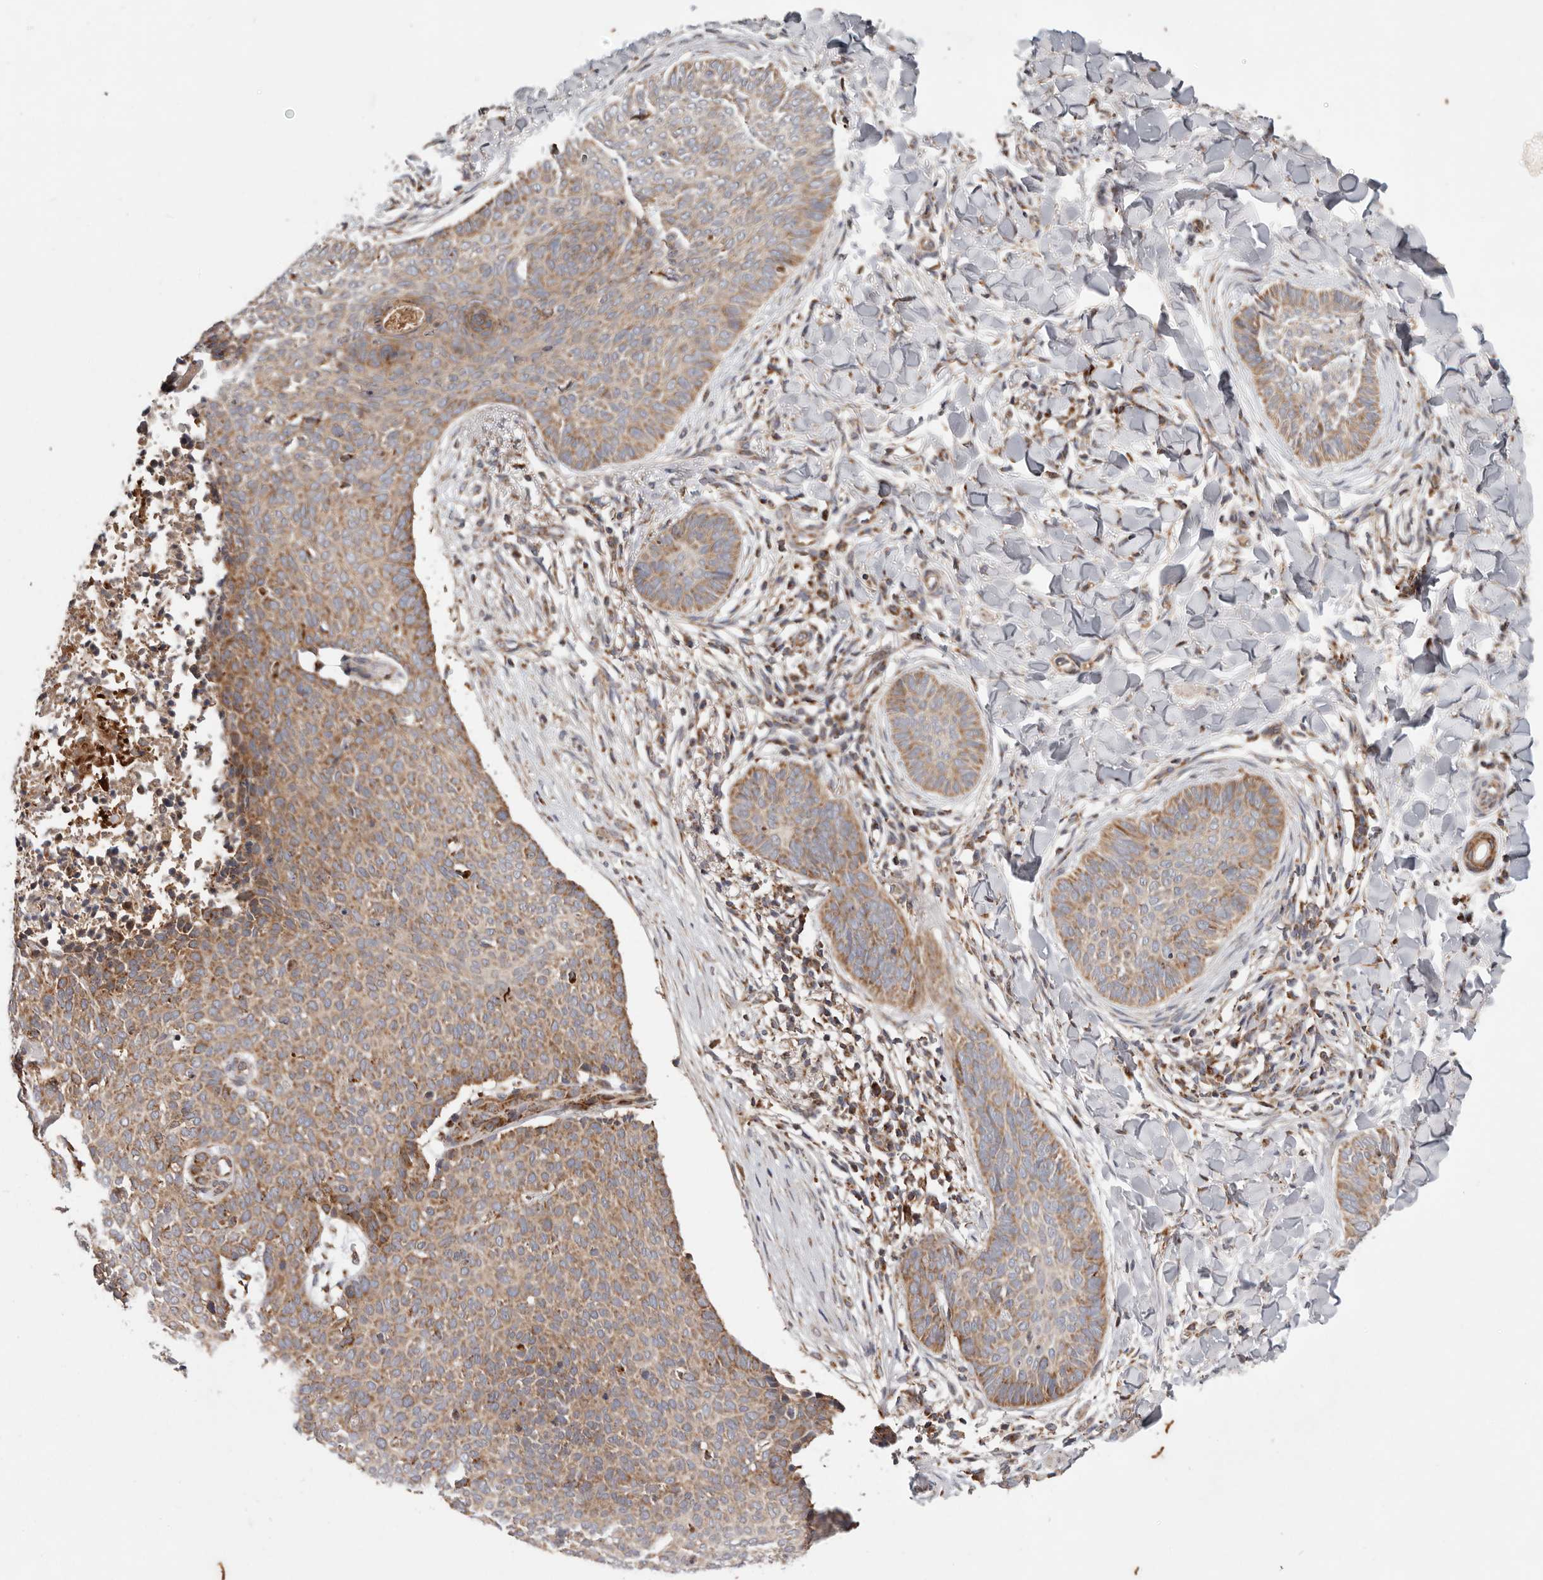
{"staining": {"intensity": "moderate", "quantity": ">75%", "location": "cytoplasmic/membranous"}, "tissue": "skin cancer", "cell_type": "Tumor cells", "image_type": "cancer", "snomed": [{"axis": "morphology", "description": "Normal tissue, NOS"}, {"axis": "morphology", "description": "Basal cell carcinoma"}, {"axis": "topography", "description": "Skin"}], "caption": "This is an image of immunohistochemistry (IHC) staining of skin cancer (basal cell carcinoma), which shows moderate staining in the cytoplasmic/membranous of tumor cells.", "gene": "MRPS10", "patient": {"sex": "male", "age": 50}}